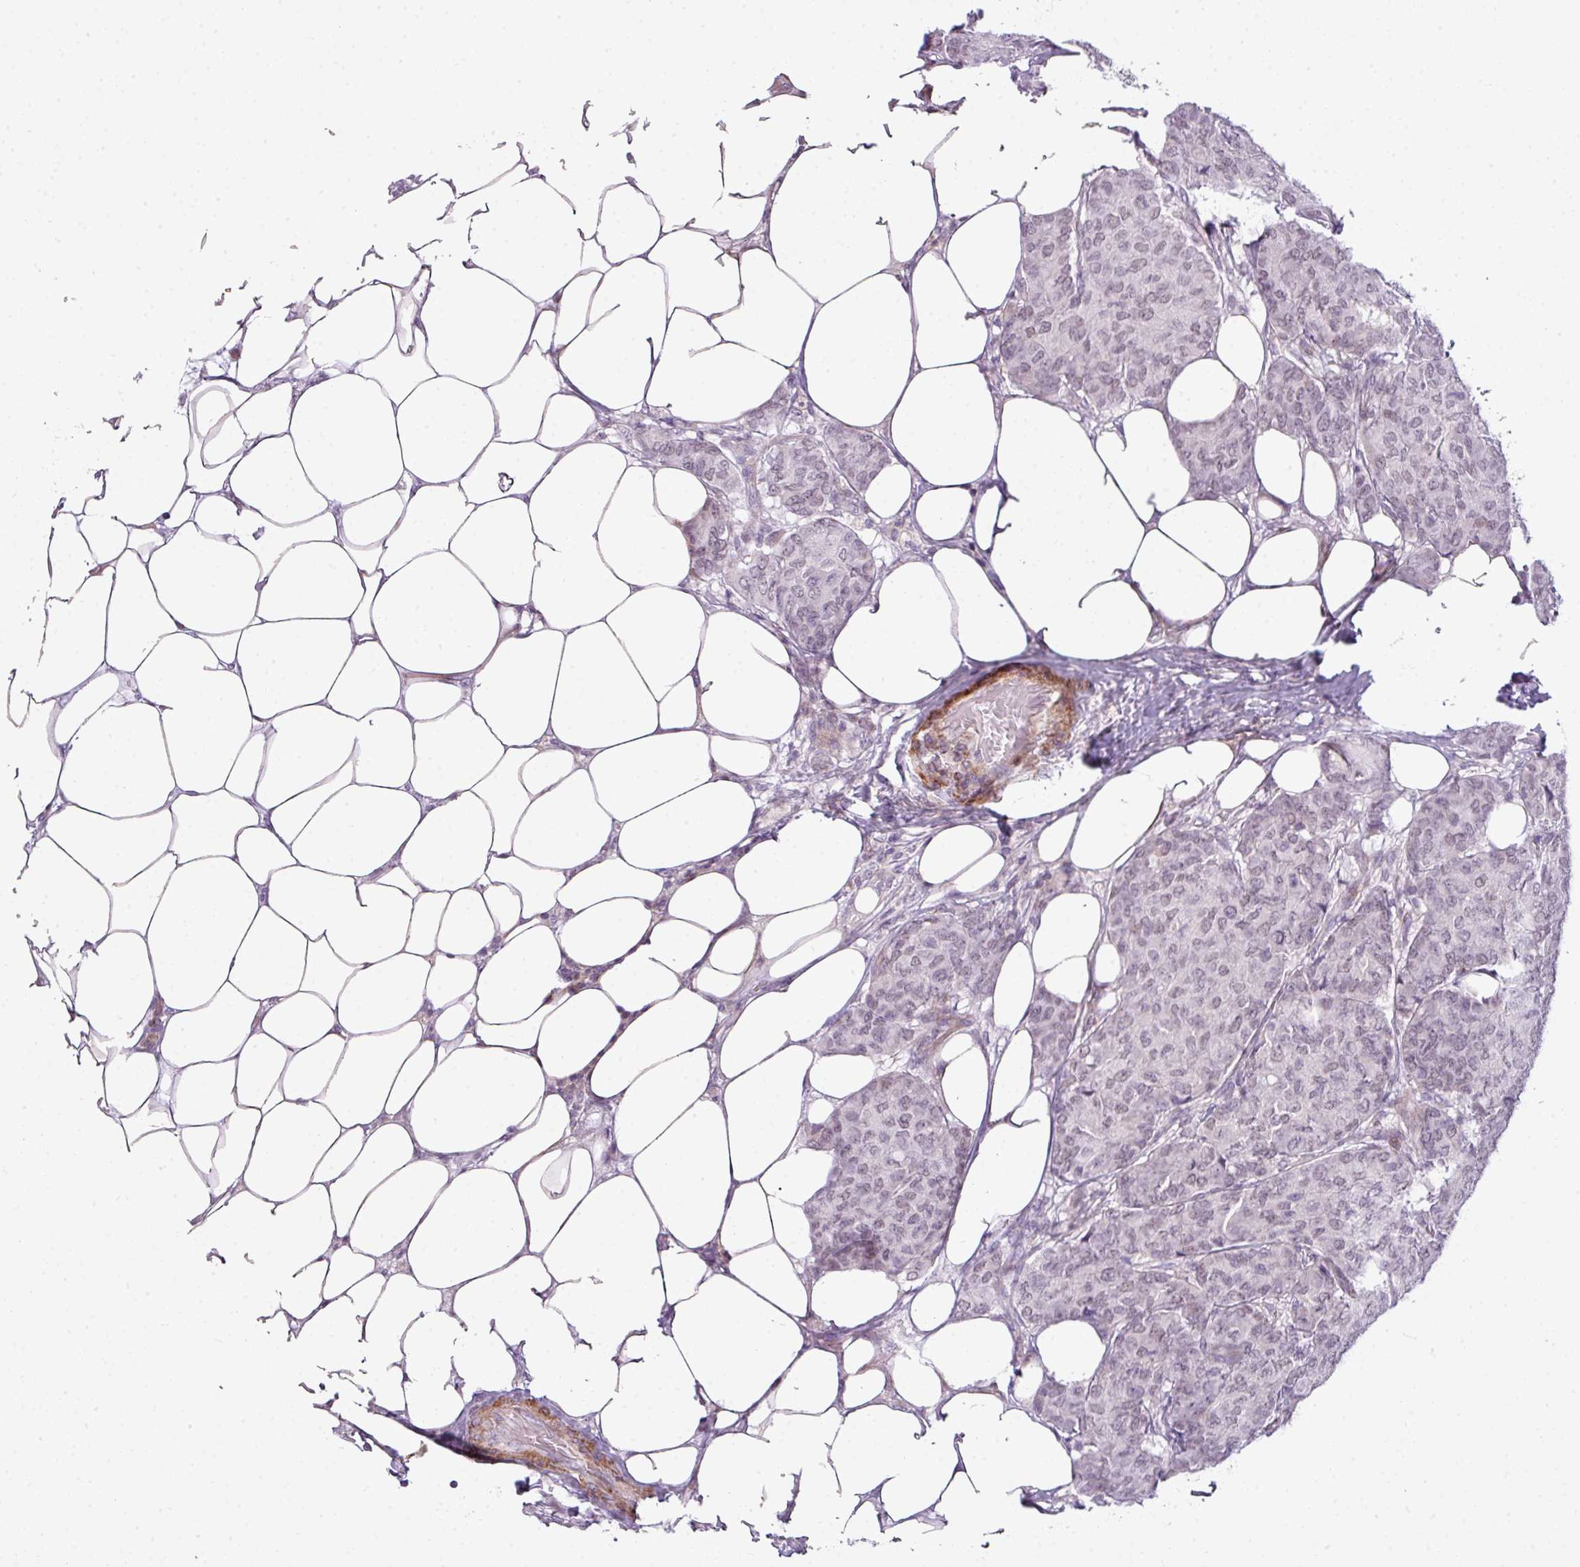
{"staining": {"intensity": "weak", "quantity": "25%-75%", "location": "nuclear"}, "tissue": "breast cancer", "cell_type": "Tumor cells", "image_type": "cancer", "snomed": [{"axis": "morphology", "description": "Duct carcinoma"}, {"axis": "topography", "description": "Breast"}], "caption": "Immunohistochemistry (DAB) staining of breast infiltrating ductal carcinoma exhibits weak nuclear protein staining in about 25%-75% of tumor cells.", "gene": "ZNF688", "patient": {"sex": "female", "age": 75}}